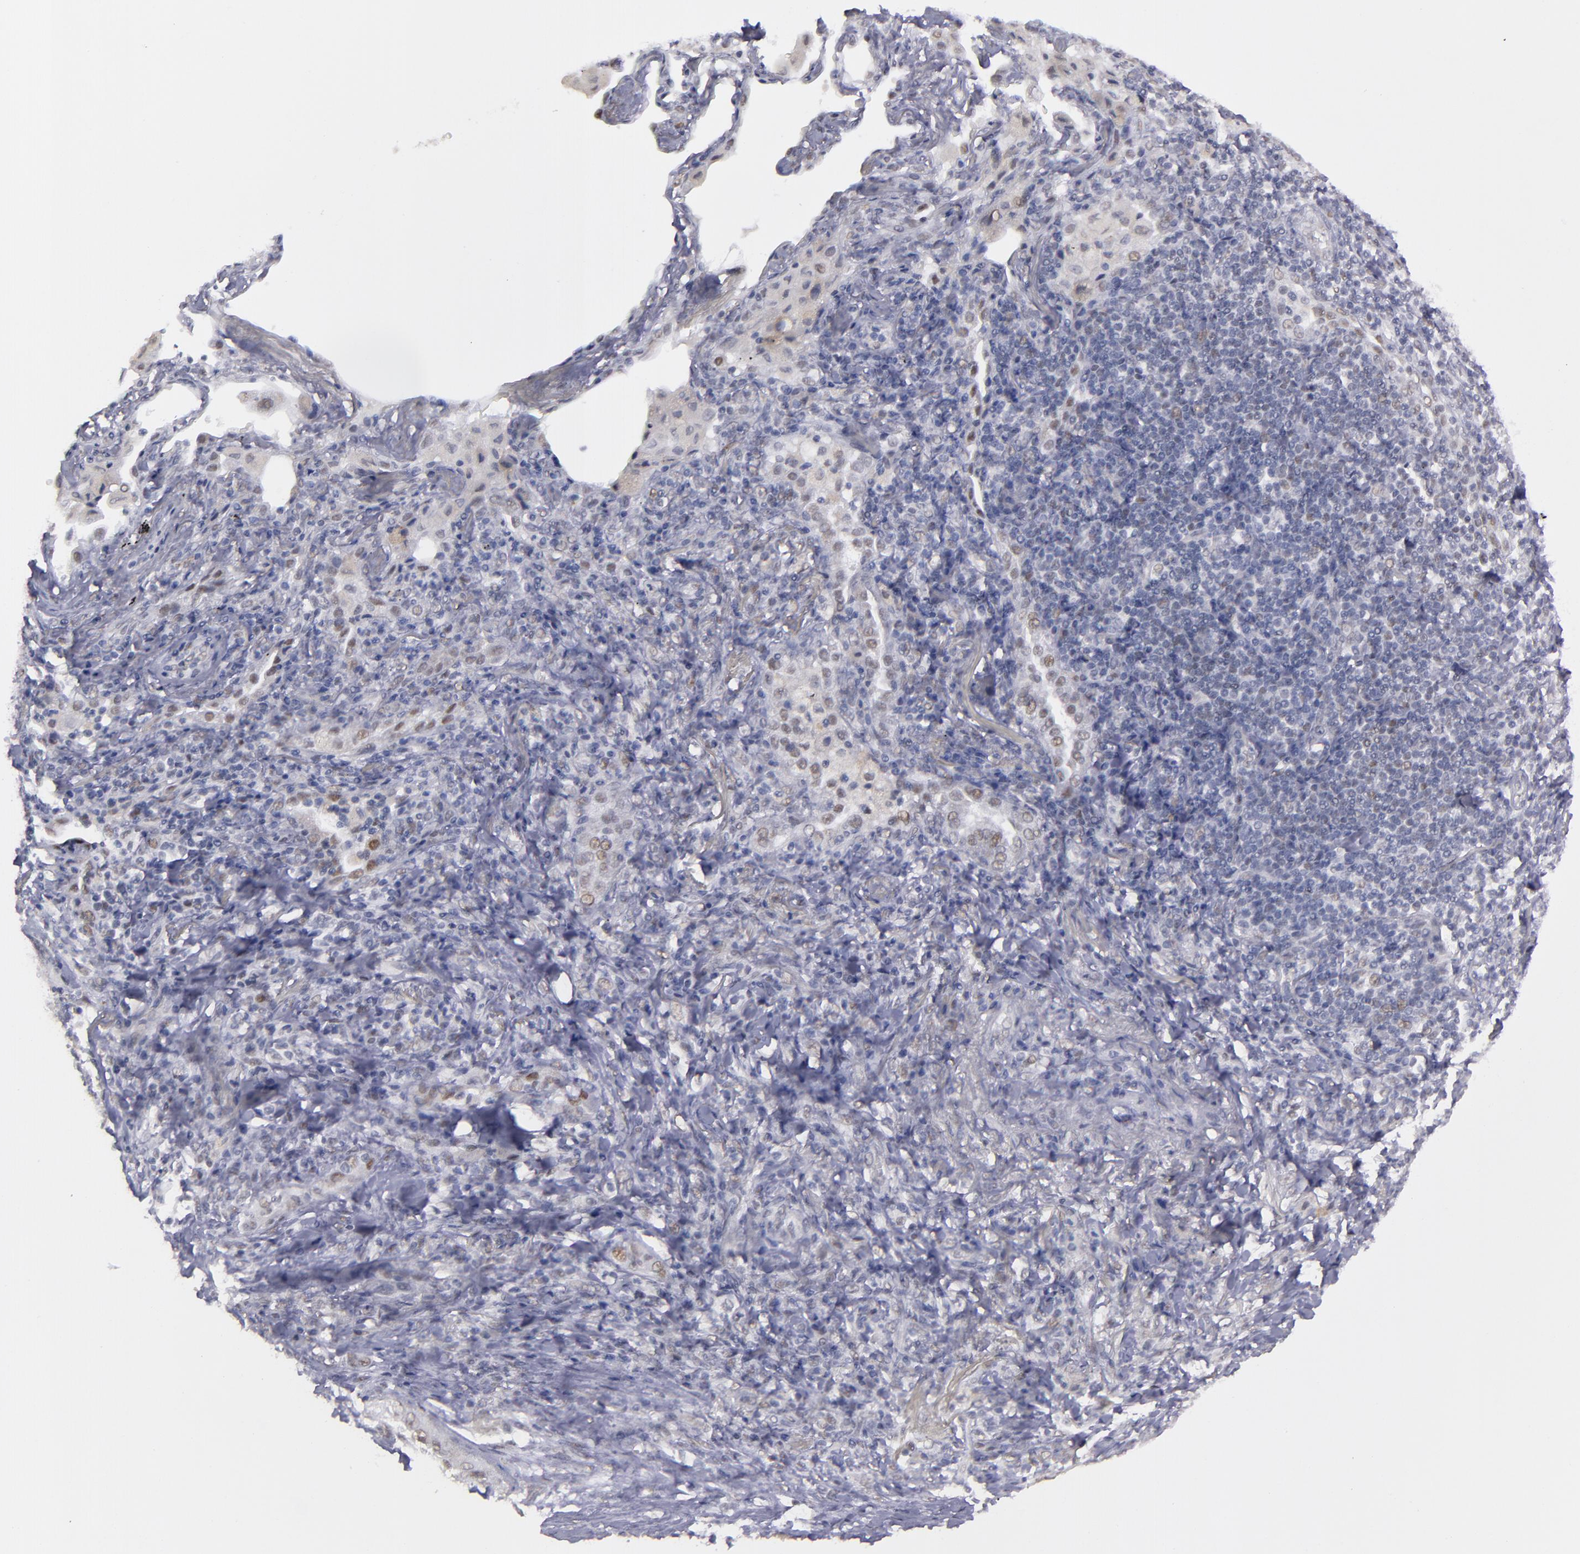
{"staining": {"intensity": "weak", "quantity": "25%-75%", "location": "nuclear"}, "tissue": "lung cancer", "cell_type": "Tumor cells", "image_type": "cancer", "snomed": [{"axis": "morphology", "description": "Squamous cell carcinoma, NOS"}, {"axis": "topography", "description": "Lung"}], "caption": "Immunohistochemistry (DAB (3,3'-diaminobenzidine)) staining of lung cancer exhibits weak nuclear protein staining in approximately 25%-75% of tumor cells. The staining is performed using DAB (3,3'-diaminobenzidine) brown chromogen to label protein expression. The nuclei are counter-stained blue using hematoxylin.", "gene": "OTUB2", "patient": {"sex": "female", "age": 67}}